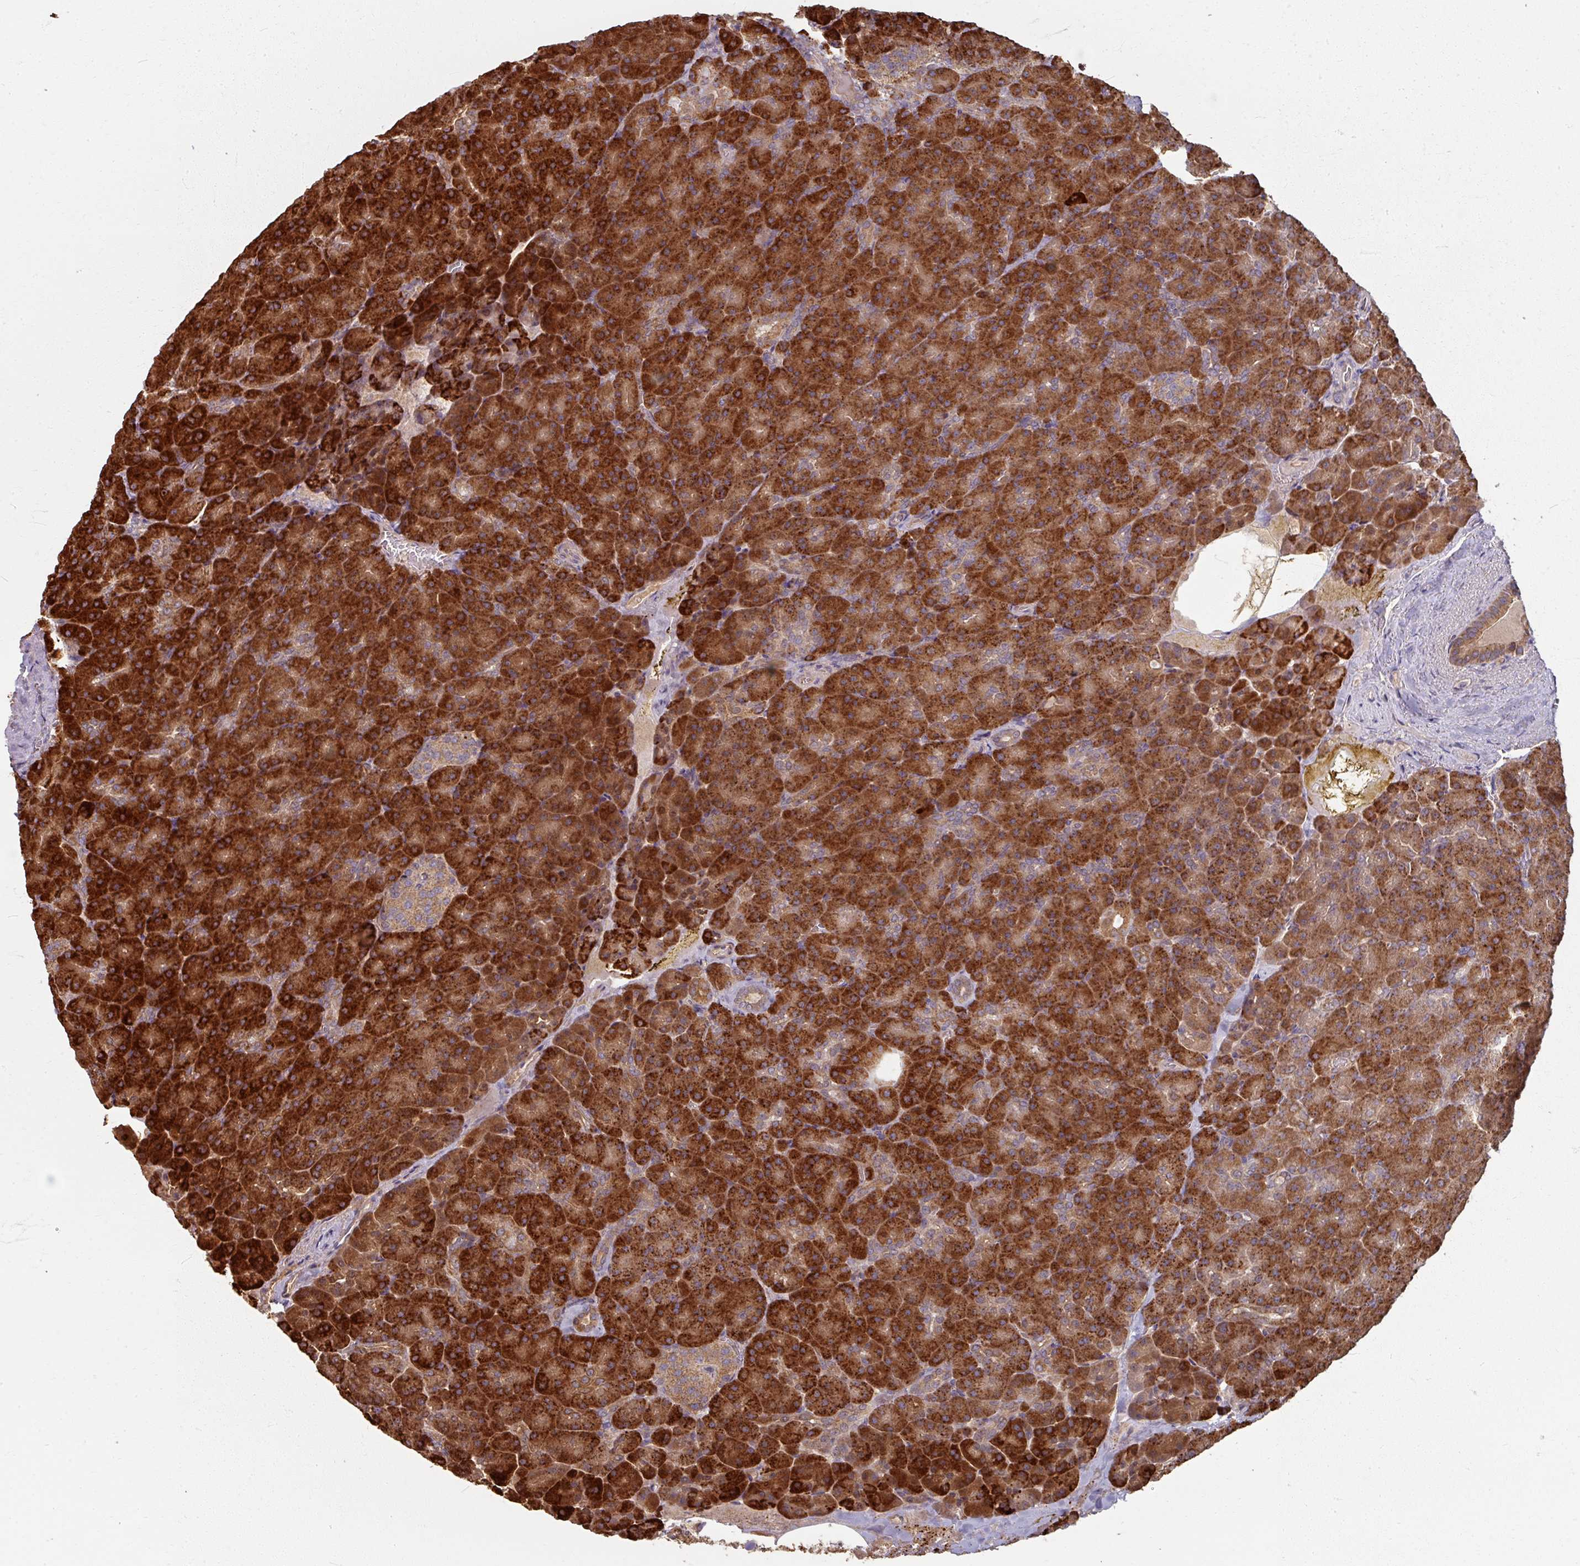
{"staining": {"intensity": "strong", "quantity": ">75%", "location": "cytoplasmic/membranous"}, "tissue": "pancreas", "cell_type": "Exocrine glandular cells", "image_type": "normal", "snomed": [{"axis": "morphology", "description": "Normal tissue, NOS"}, {"axis": "topography", "description": "Pancreas"}], "caption": "Immunohistochemical staining of unremarkable pancreas displays strong cytoplasmic/membranous protein expression in approximately >75% of exocrine glandular cells.", "gene": "CCDC68", "patient": {"sex": "female", "age": 74}}